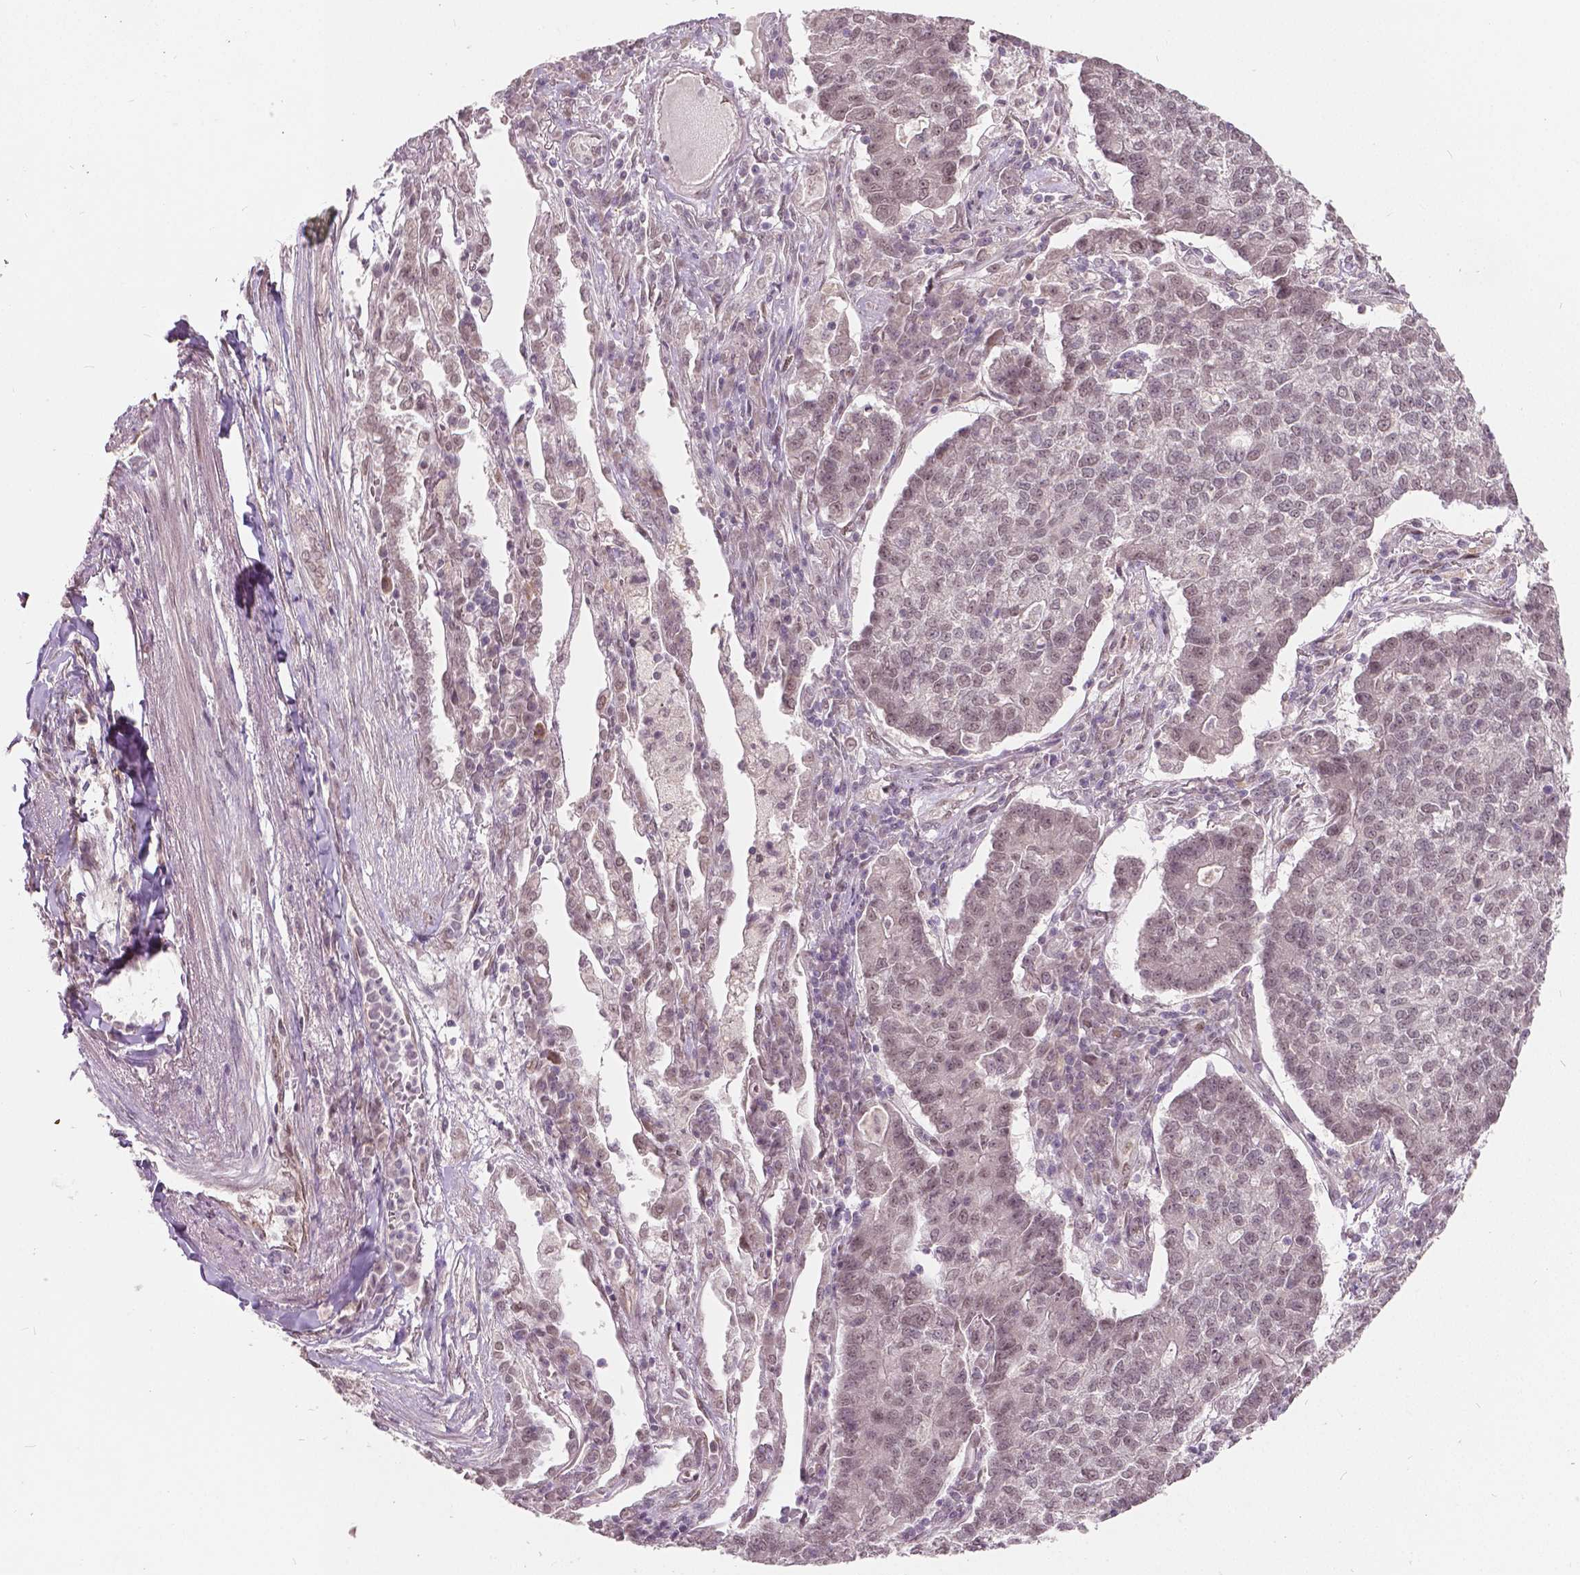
{"staining": {"intensity": "weak", "quantity": "25%-75%", "location": "nuclear"}, "tissue": "lung cancer", "cell_type": "Tumor cells", "image_type": "cancer", "snomed": [{"axis": "morphology", "description": "Adenocarcinoma, NOS"}, {"axis": "topography", "description": "Lung"}], "caption": "Immunohistochemical staining of human lung cancer reveals low levels of weak nuclear expression in approximately 25%-75% of tumor cells. The protein of interest is shown in brown color, while the nuclei are stained blue.", "gene": "HMBOX1", "patient": {"sex": "male", "age": 57}}